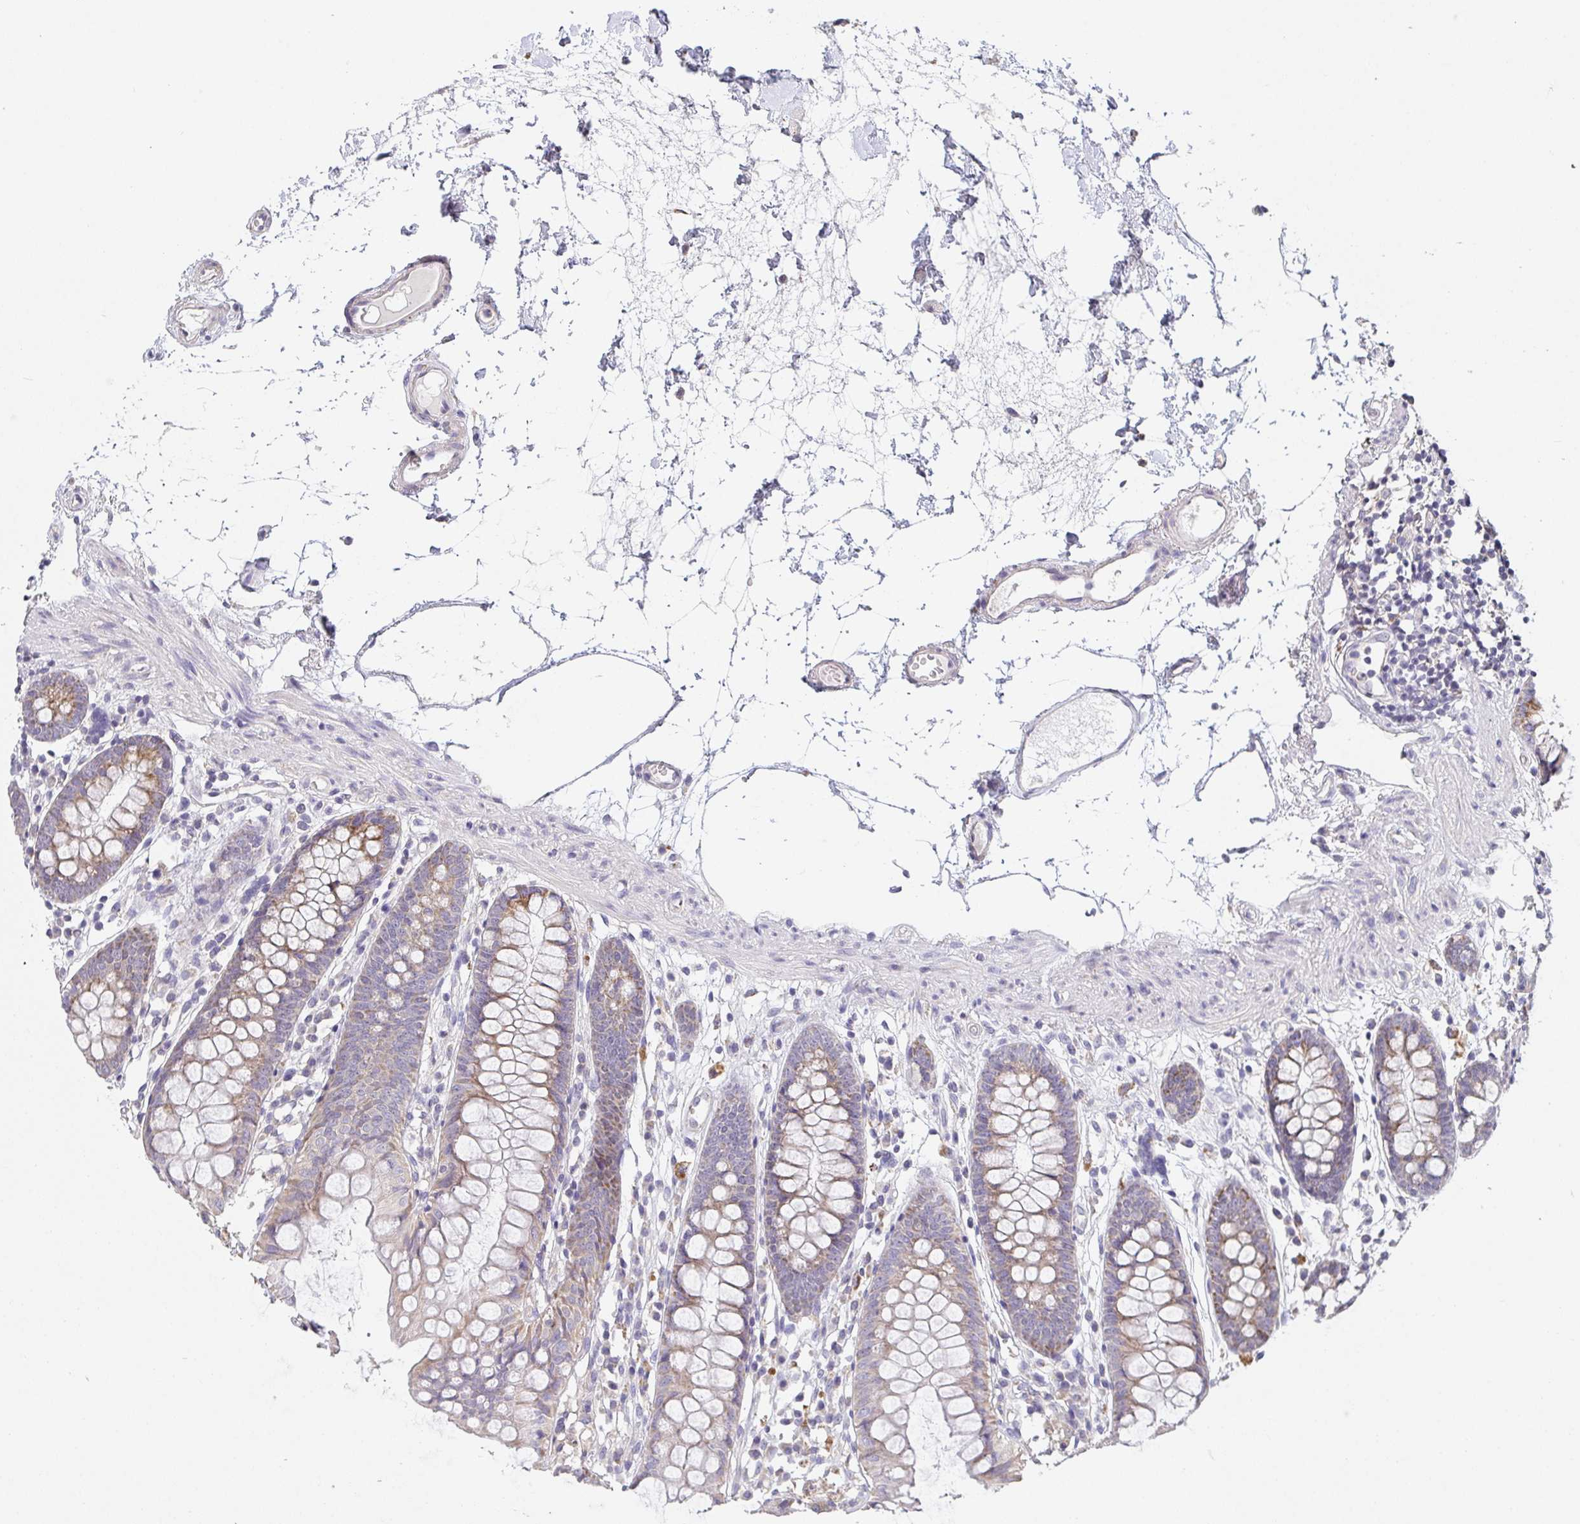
{"staining": {"intensity": "negative", "quantity": "none", "location": "none"}, "tissue": "colon", "cell_type": "Endothelial cells", "image_type": "normal", "snomed": [{"axis": "morphology", "description": "Normal tissue, NOS"}, {"axis": "topography", "description": "Colon"}], "caption": "DAB (3,3'-diaminobenzidine) immunohistochemical staining of unremarkable human colon reveals no significant staining in endothelial cells. (Immunohistochemistry (ihc), brightfield microscopy, high magnification).", "gene": "TMEM219", "patient": {"sex": "female", "age": 84}}